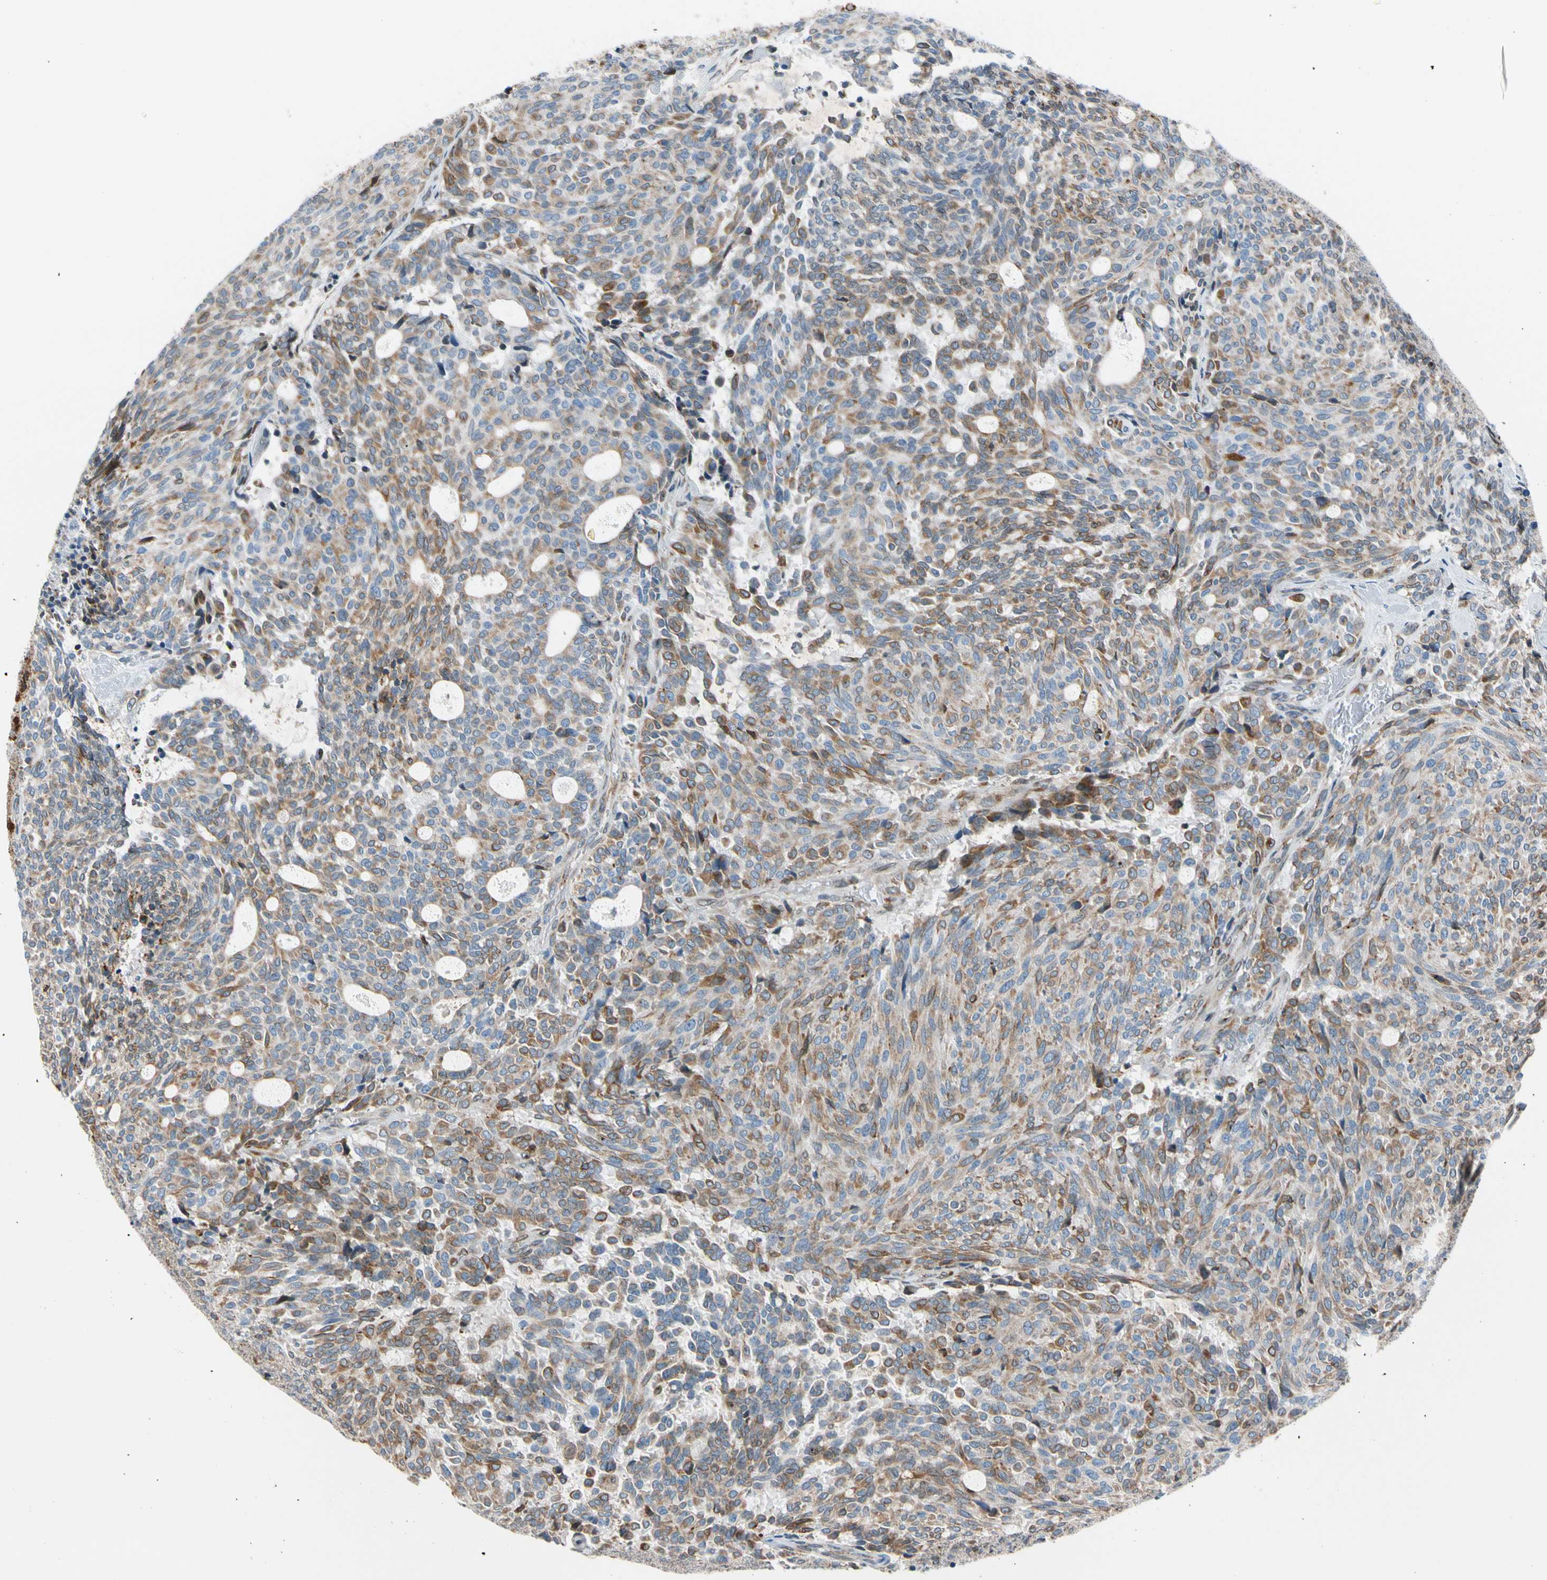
{"staining": {"intensity": "moderate", "quantity": "25%-75%", "location": "cytoplasmic/membranous"}, "tissue": "carcinoid", "cell_type": "Tumor cells", "image_type": "cancer", "snomed": [{"axis": "morphology", "description": "Carcinoid, malignant, NOS"}, {"axis": "topography", "description": "Pancreas"}], "caption": "Immunohistochemistry (IHC) (DAB (3,3'-diaminobenzidine)) staining of human carcinoid shows moderate cytoplasmic/membranous protein expression in approximately 25%-75% of tumor cells.", "gene": "NUCB1", "patient": {"sex": "female", "age": 54}}